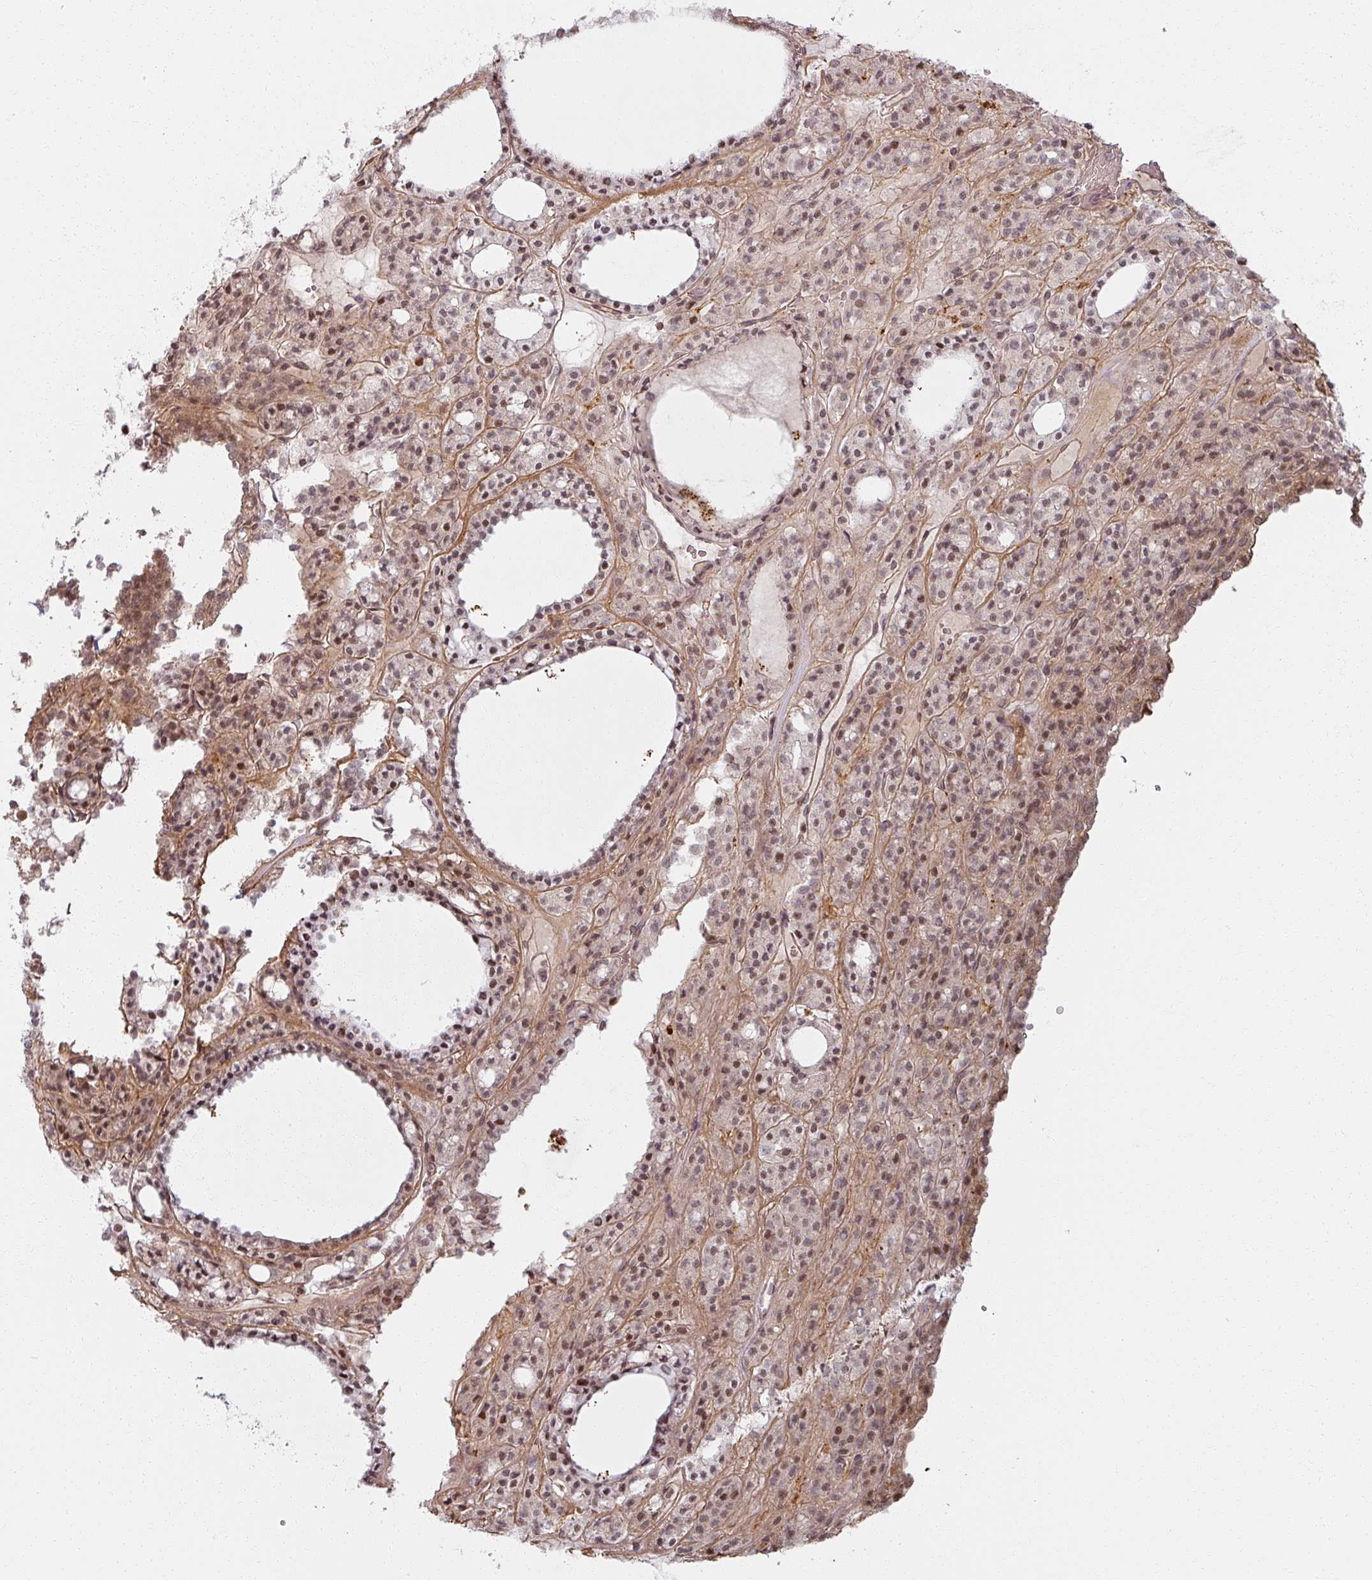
{"staining": {"intensity": "weak", "quantity": ">75%", "location": "cytoplasmic/membranous,nuclear"}, "tissue": "thyroid cancer", "cell_type": "Tumor cells", "image_type": "cancer", "snomed": [{"axis": "morphology", "description": "Follicular adenoma carcinoma, NOS"}, {"axis": "topography", "description": "Thyroid gland"}], "caption": "Thyroid follicular adenoma carcinoma stained for a protein (brown) displays weak cytoplasmic/membranous and nuclear positive expression in about >75% of tumor cells.", "gene": "MED19", "patient": {"sex": "female", "age": 63}}